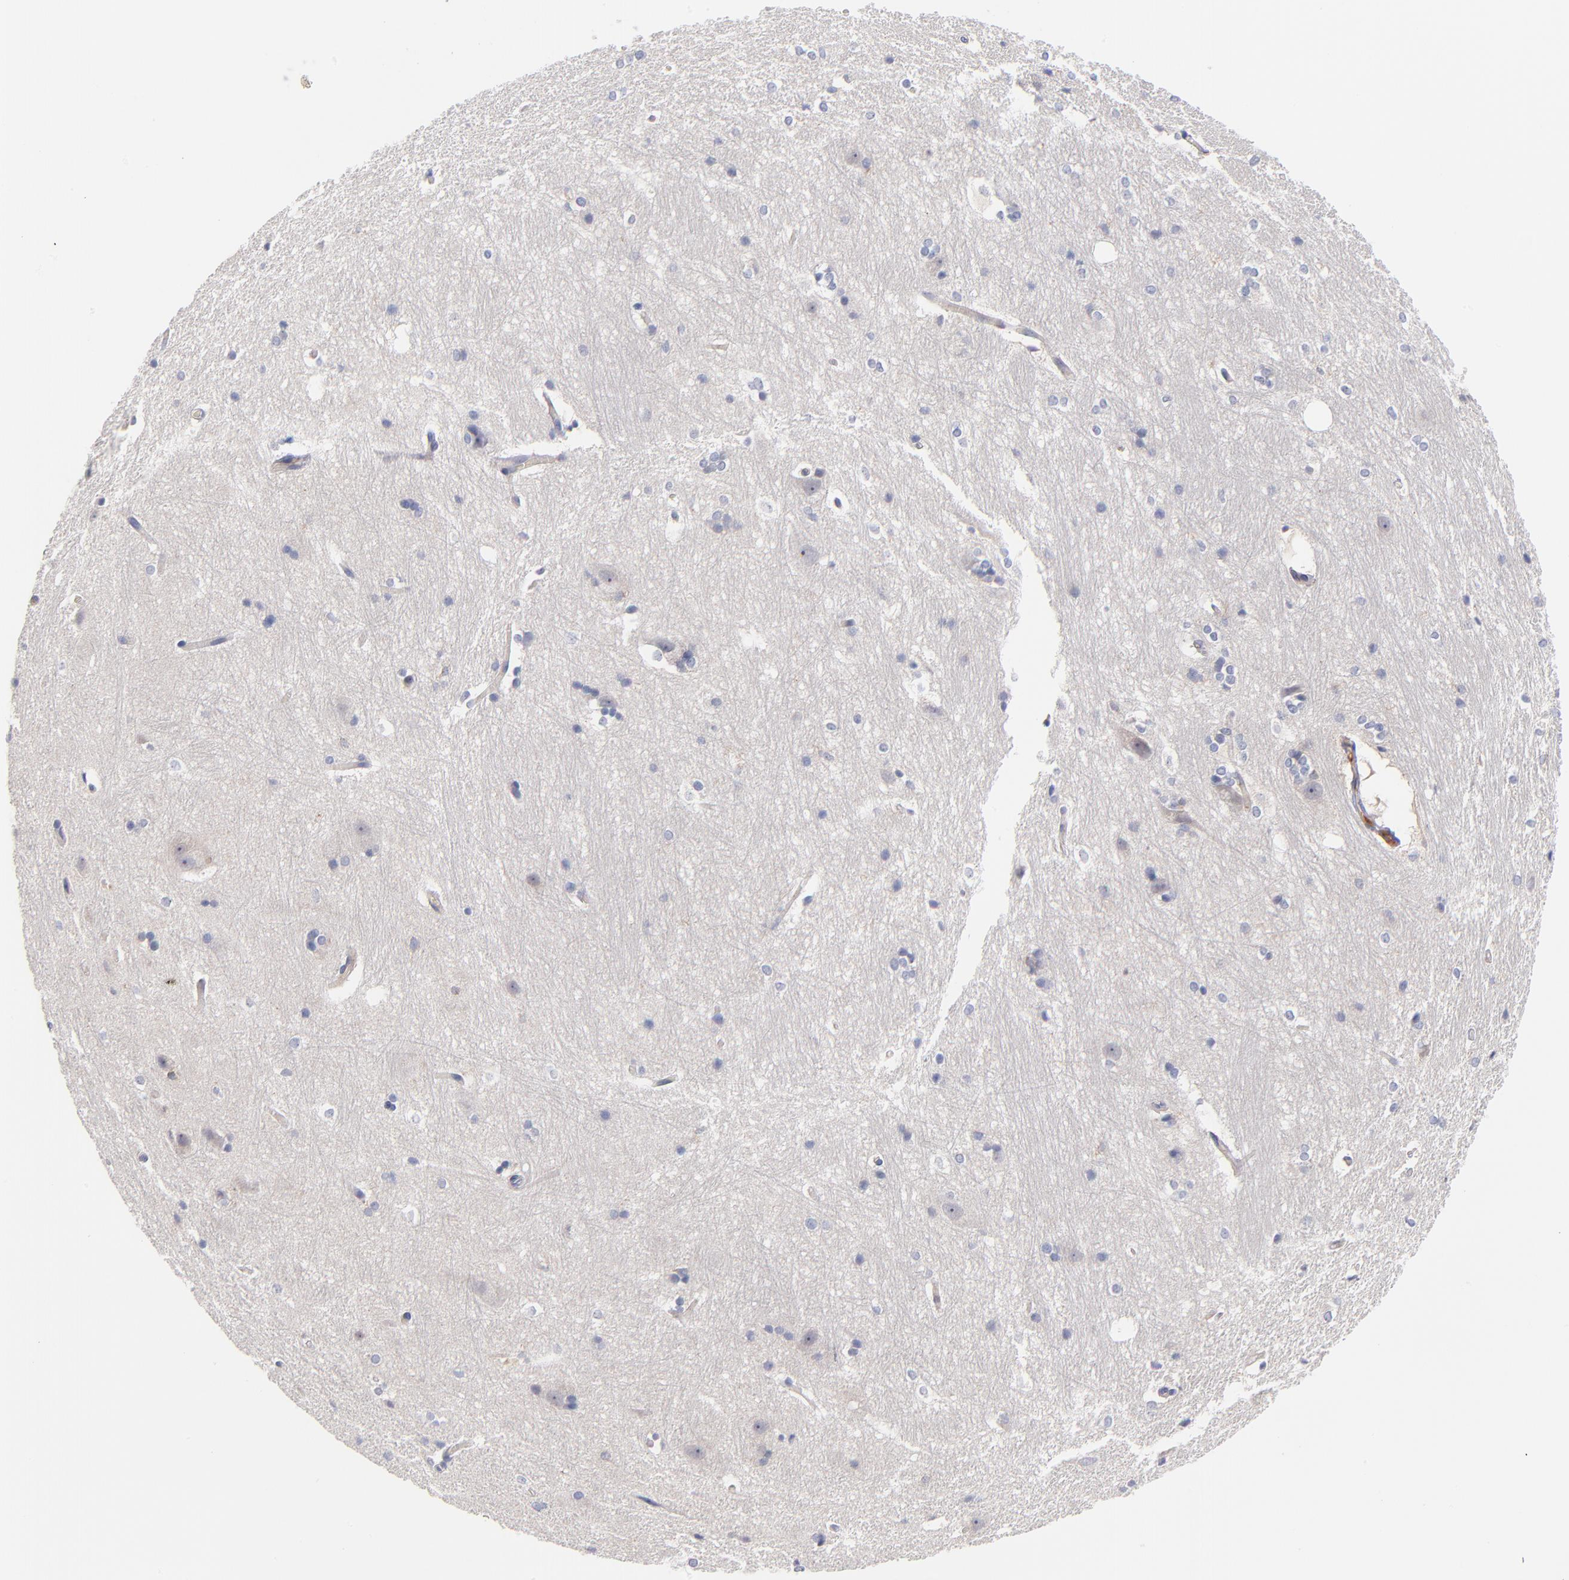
{"staining": {"intensity": "negative", "quantity": "none", "location": "none"}, "tissue": "hippocampus", "cell_type": "Glial cells", "image_type": "normal", "snomed": [{"axis": "morphology", "description": "Normal tissue, NOS"}, {"axis": "topography", "description": "Hippocampus"}], "caption": "A histopathology image of hippocampus stained for a protein exhibits no brown staining in glial cells.", "gene": "KREMEN2", "patient": {"sex": "female", "age": 19}}